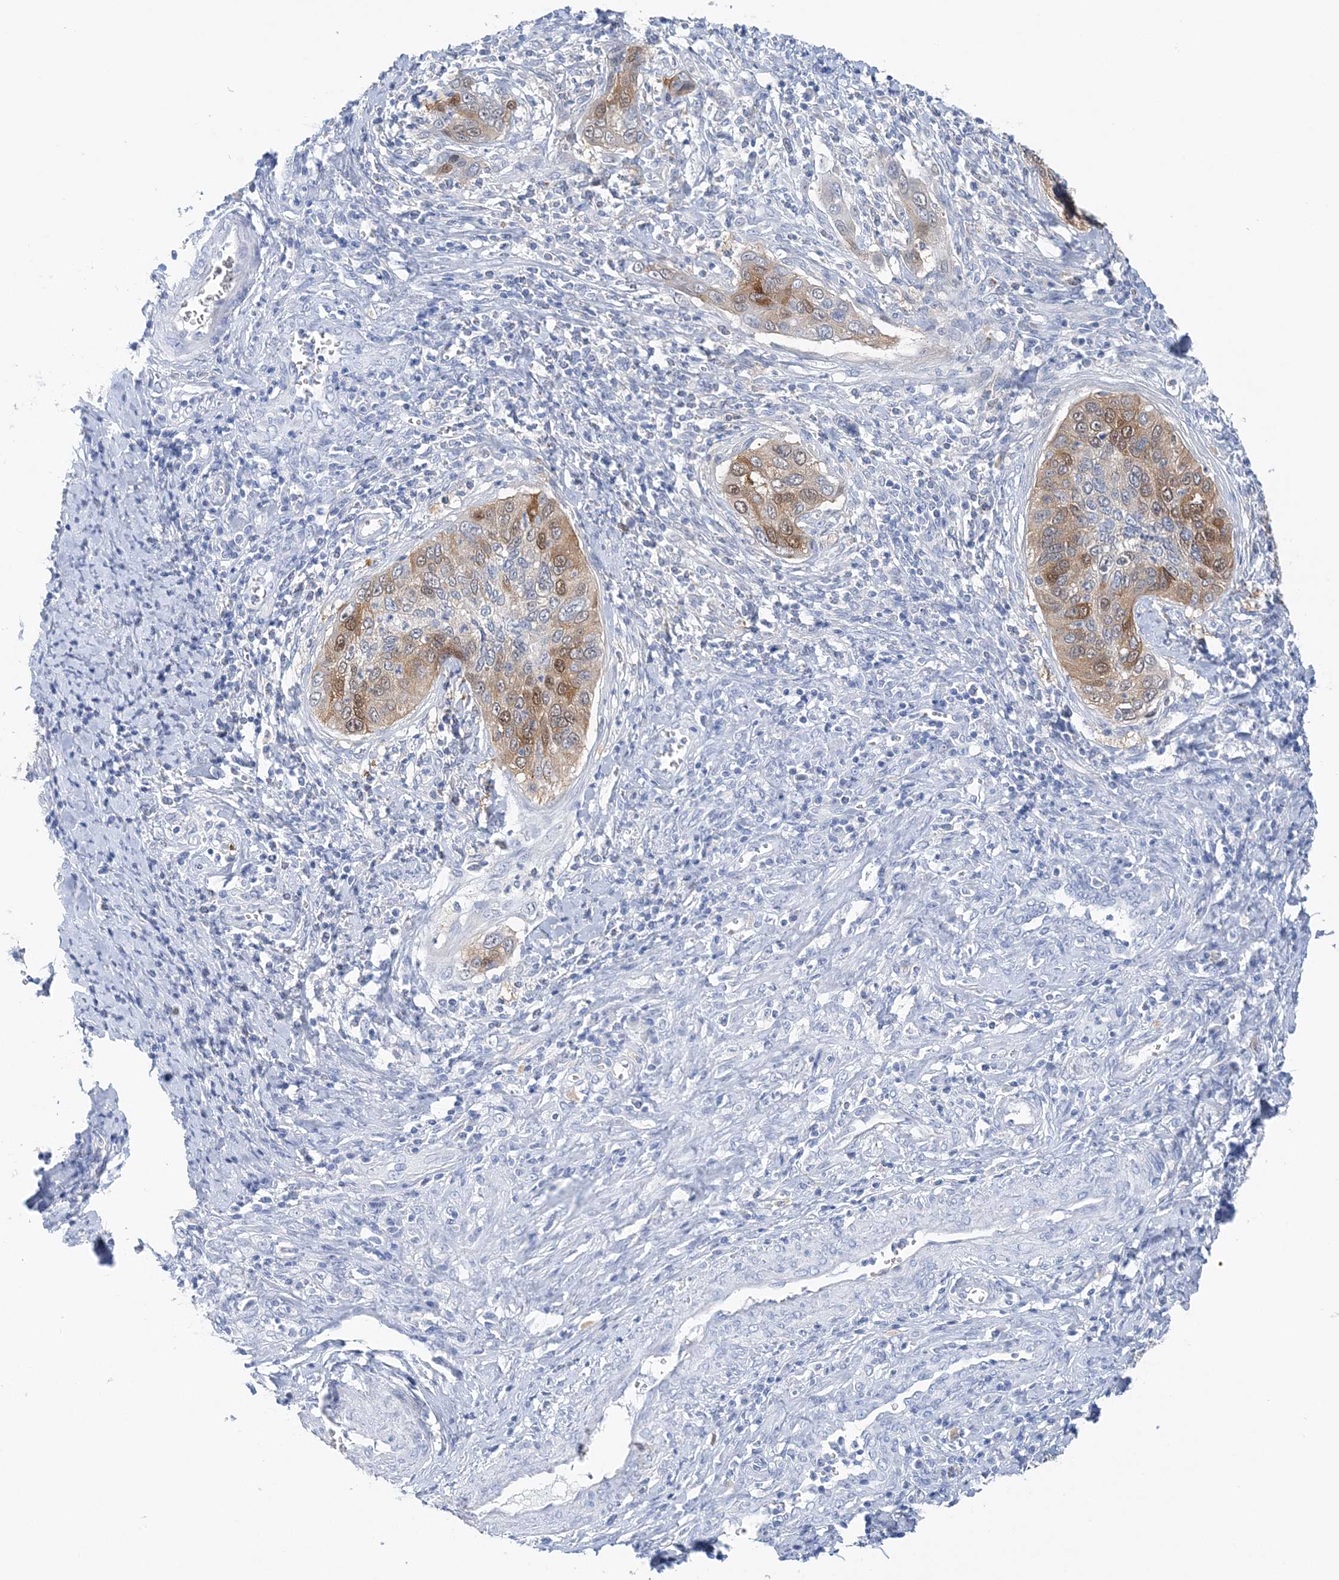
{"staining": {"intensity": "strong", "quantity": "25%-75%", "location": "cytoplasmic/membranous,nuclear"}, "tissue": "cervical cancer", "cell_type": "Tumor cells", "image_type": "cancer", "snomed": [{"axis": "morphology", "description": "Squamous cell carcinoma, NOS"}, {"axis": "topography", "description": "Cervix"}], "caption": "IHC histopathology image of neoplastic tissue: human cervical cancer stained using immunohistochemistry (IHC) displays high levels of strong protein expression localized specifically in the cytoplasmic/membranous and nuclear of tumor cells, appearing as a cytoplasmic/membranous and nuclear brown color.", "gene": "HMGCS1", "patient": {"sex": "female", "age": 53}}